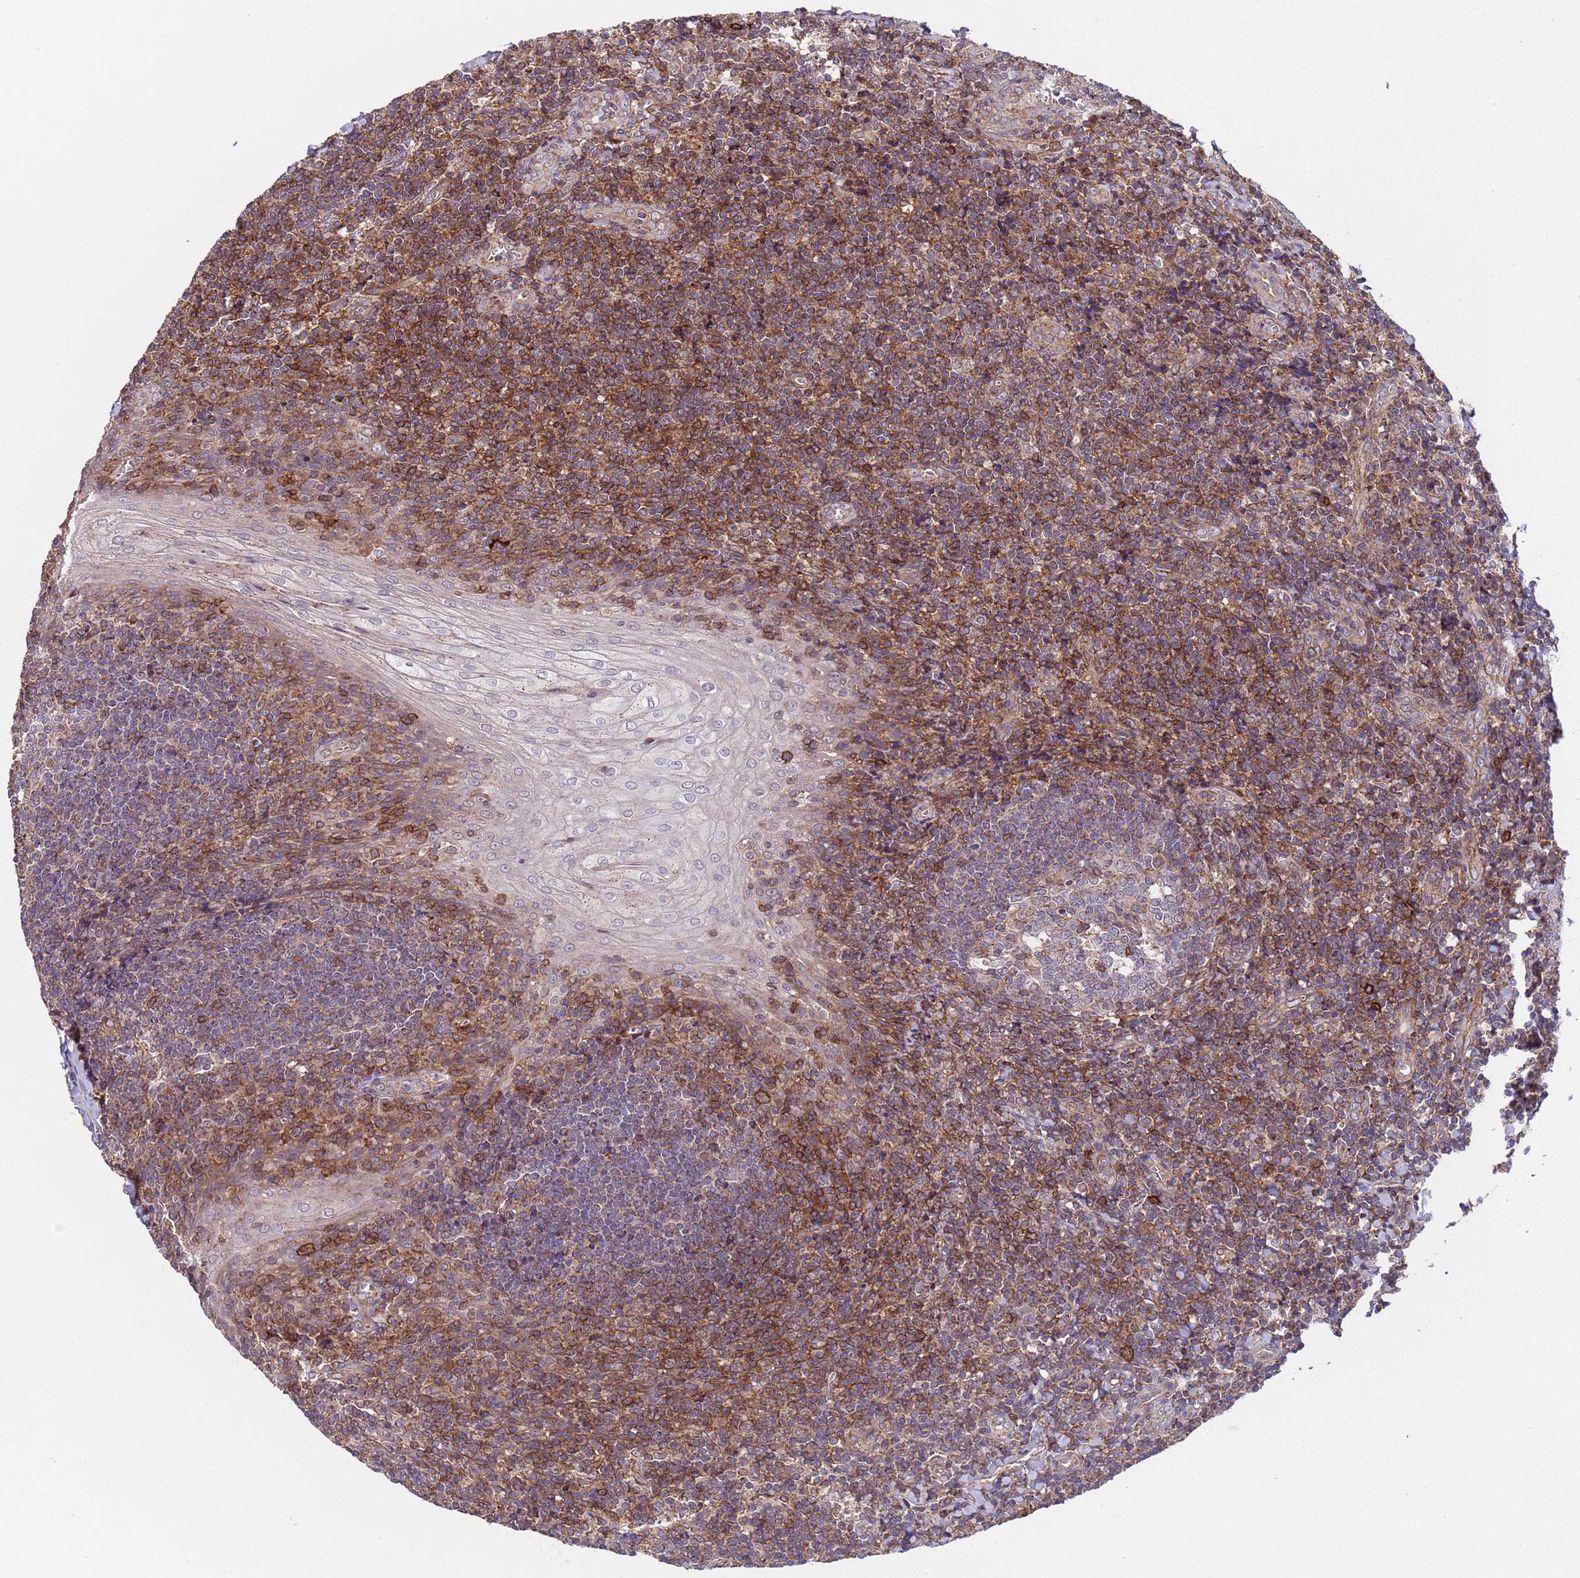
{"staining": {"intensity": "moderate", "quantity": "<25%", "location": "cytoplasmic/membranous"}, "tissue": "tonsil", "cell_type": "Germinal center cells", "image_type": "normal", "snomed": [{"axis": "morphology", "description": "Normal tissue, NOS"}, {"axis": "topography", "description": "Tonsil"}], "caption": "Brown immunohistochemical staining in normal tonsil reveals moderate cytoplasmic/membranous positivity in approximately <25% of germinal center cells.", "gene": "ACAD8", "patient": {"sex": "male", "age": 27}}